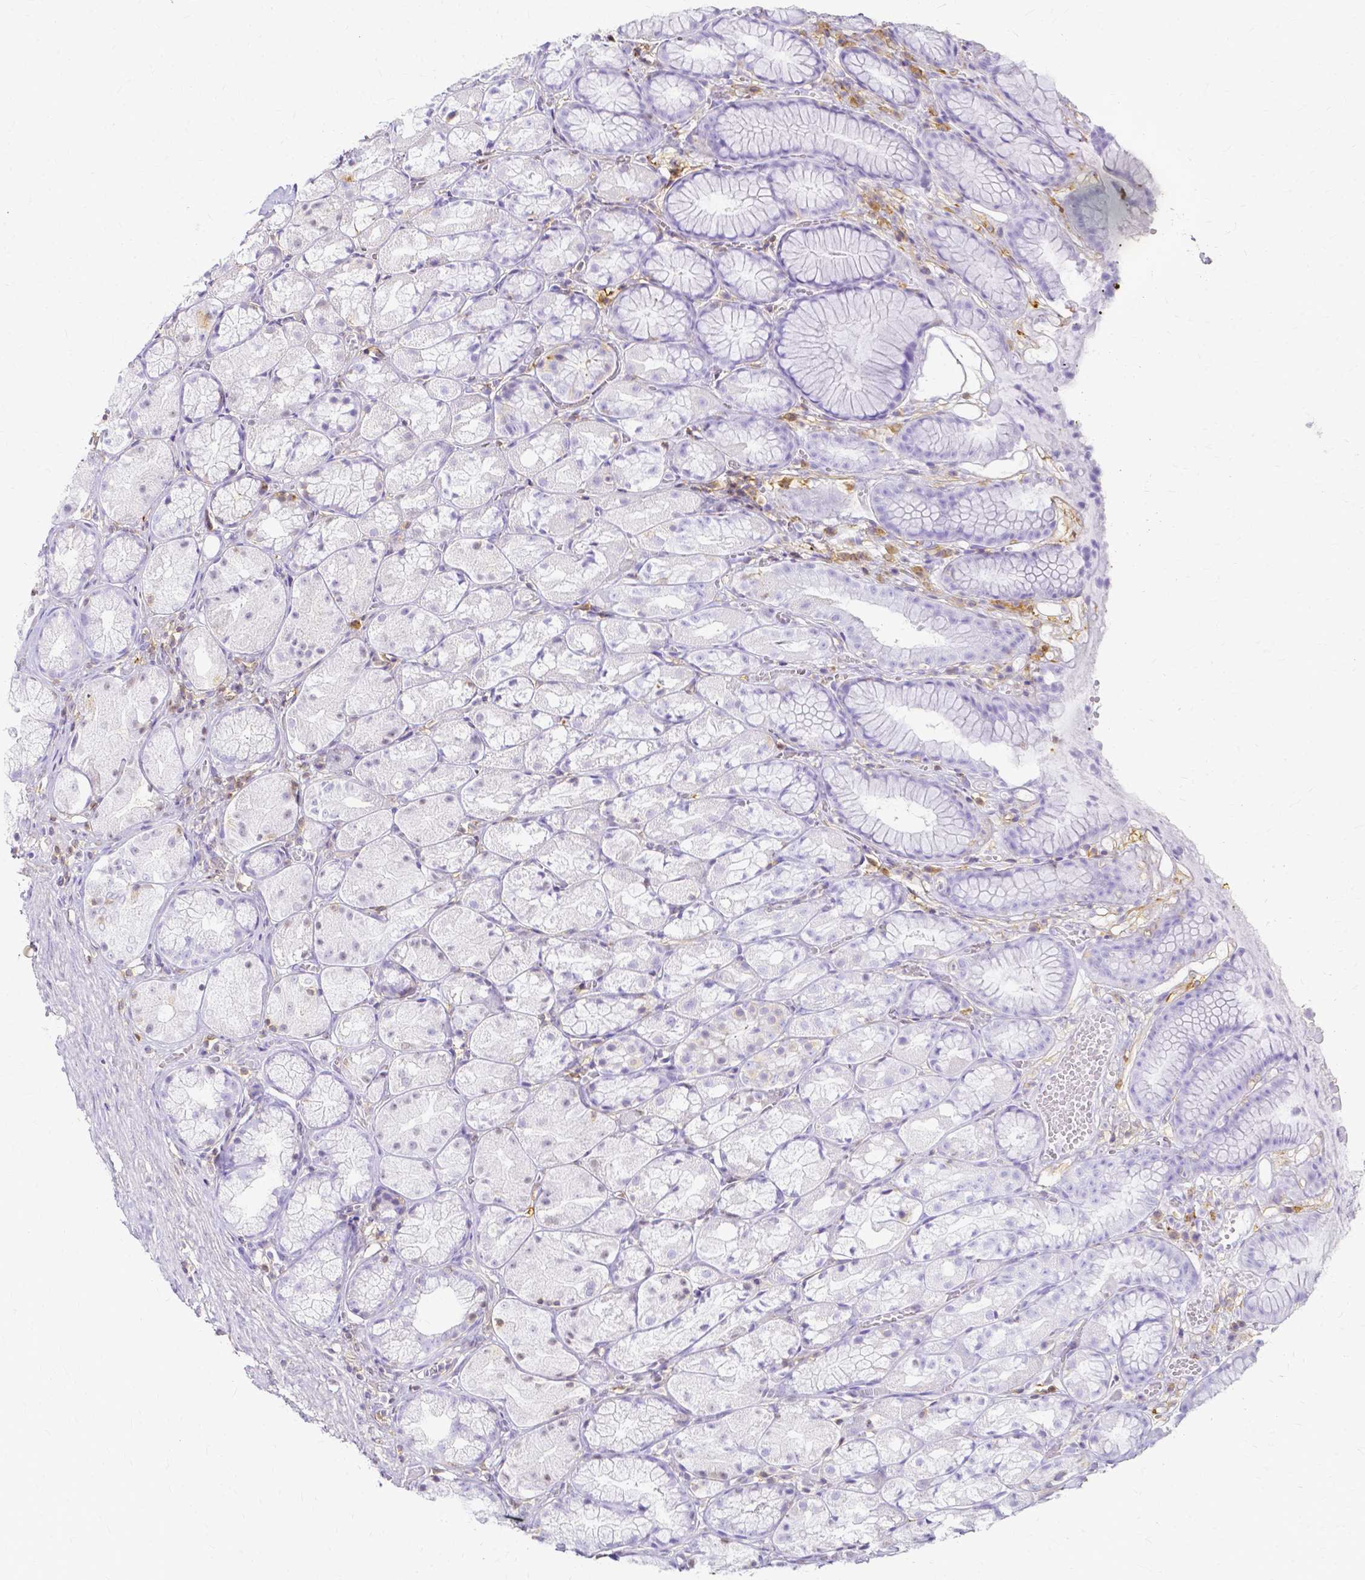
{"staining": {"intensity": "negative", "quantity": "none", "location": "none"}, "tissue": "stomach", "cell_type": "Glandular cells", "image_type": "normal", "snomed": [{"axis": "morphology", "description": "Normal tissue, NOS"}, {"axis": "topography", "description": "Stomach"}], "caption": "This is an immunohistochemistry image of unremarkable human stomach. There is no positivity in glandular cells.", "gene": "HSPA12A", "patient": {"sex": "male", "age": 70}}